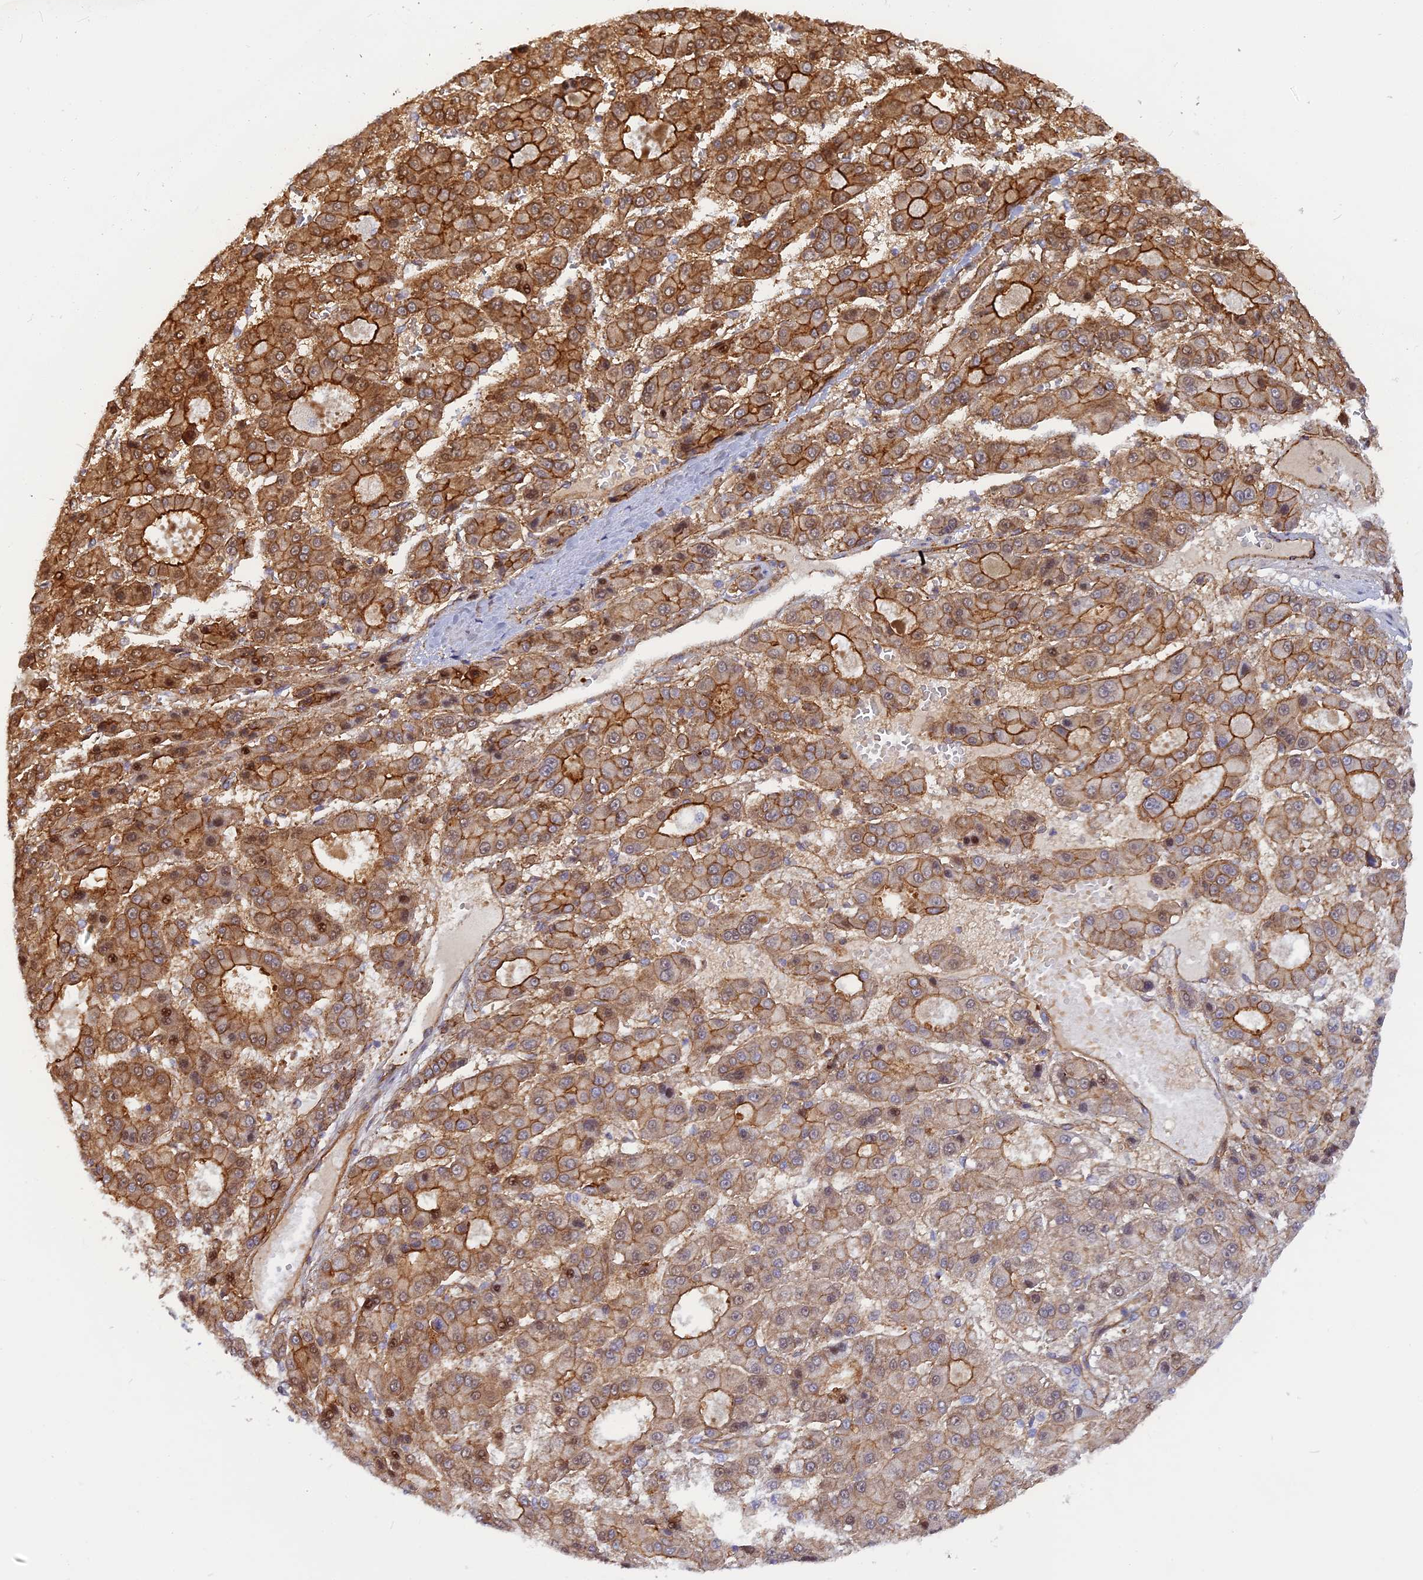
{"staining": {"intensity": "strong", "quantity": ">75%", "location": "cytoplasmic/membranous"}, "tissue": "liver cancer", "cell_type": "Tumor cells", "image_type": "cancer", "snomed": [{"axis": "morphology", "description": "Carcinoma, Hepatocellular, NOS"}, {"axis": "topography", "description": "Liver"}], "caption": "Brown immunohistochemical staining in human hepatocellular carcinoma (liver) demonstrates strong cytoplasmic/membranous expression in approximately >75% of tumor cells.", "gene": "CNBD2", "patient": {"sex": "male", "age": 70}}